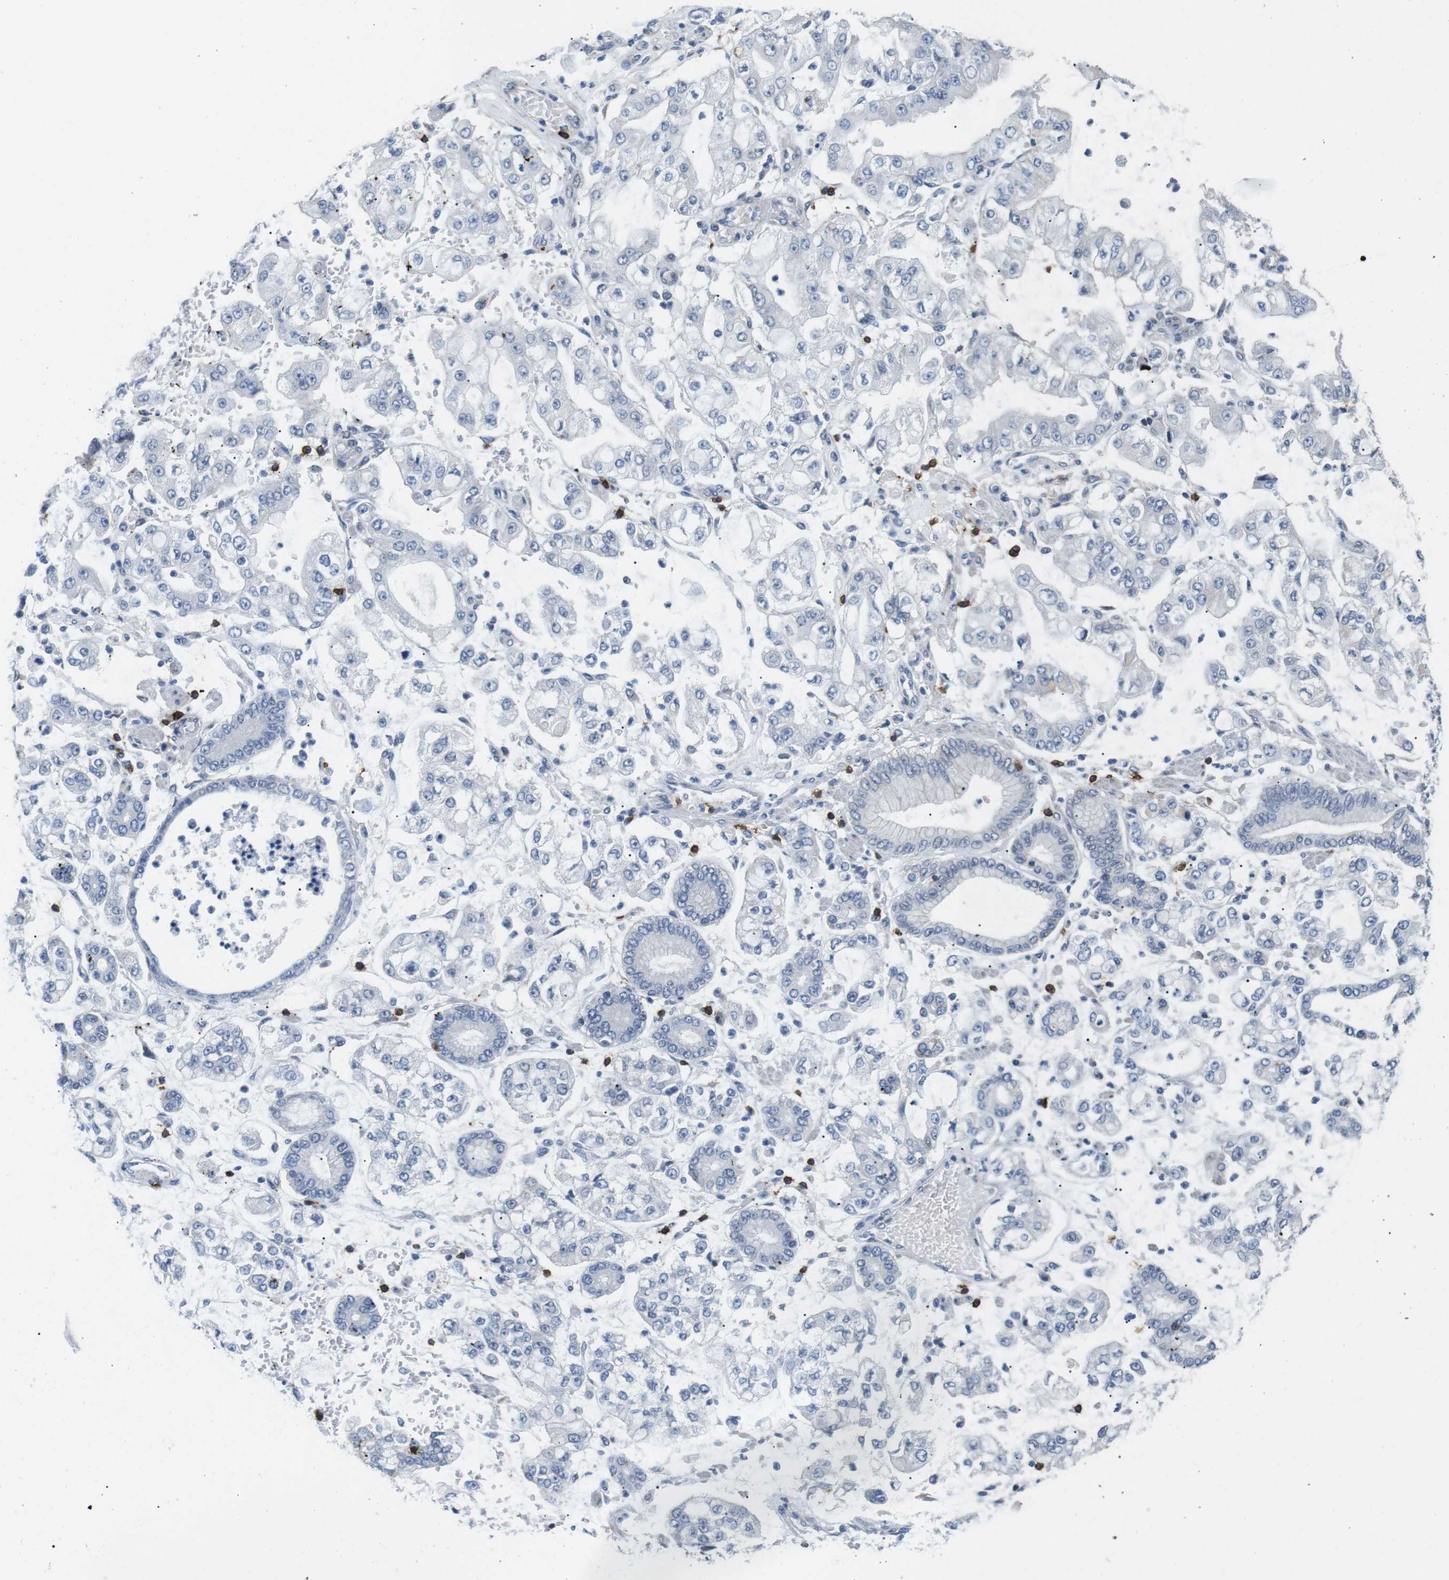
{"staining": {"intensity": "negative", "quantity": "none", "location": "none"}, "tissue": "stomach cancer", "cell_type": "Tumor cells", "image_type": "cancer", "snomed": [{"axis": "morphology", "description": "Adenocarcinoma, NOS"}, {"axis": "topography", "description": "Stomach"}], "caption": "An immunohistochemistry micrograph of adenocarcinoma (stomach) is shown. There is no staining in tumor cells of adenocarcinoma (stomach).", "gene": "CD6", "patient": {"sex": "male", "age": 76}}